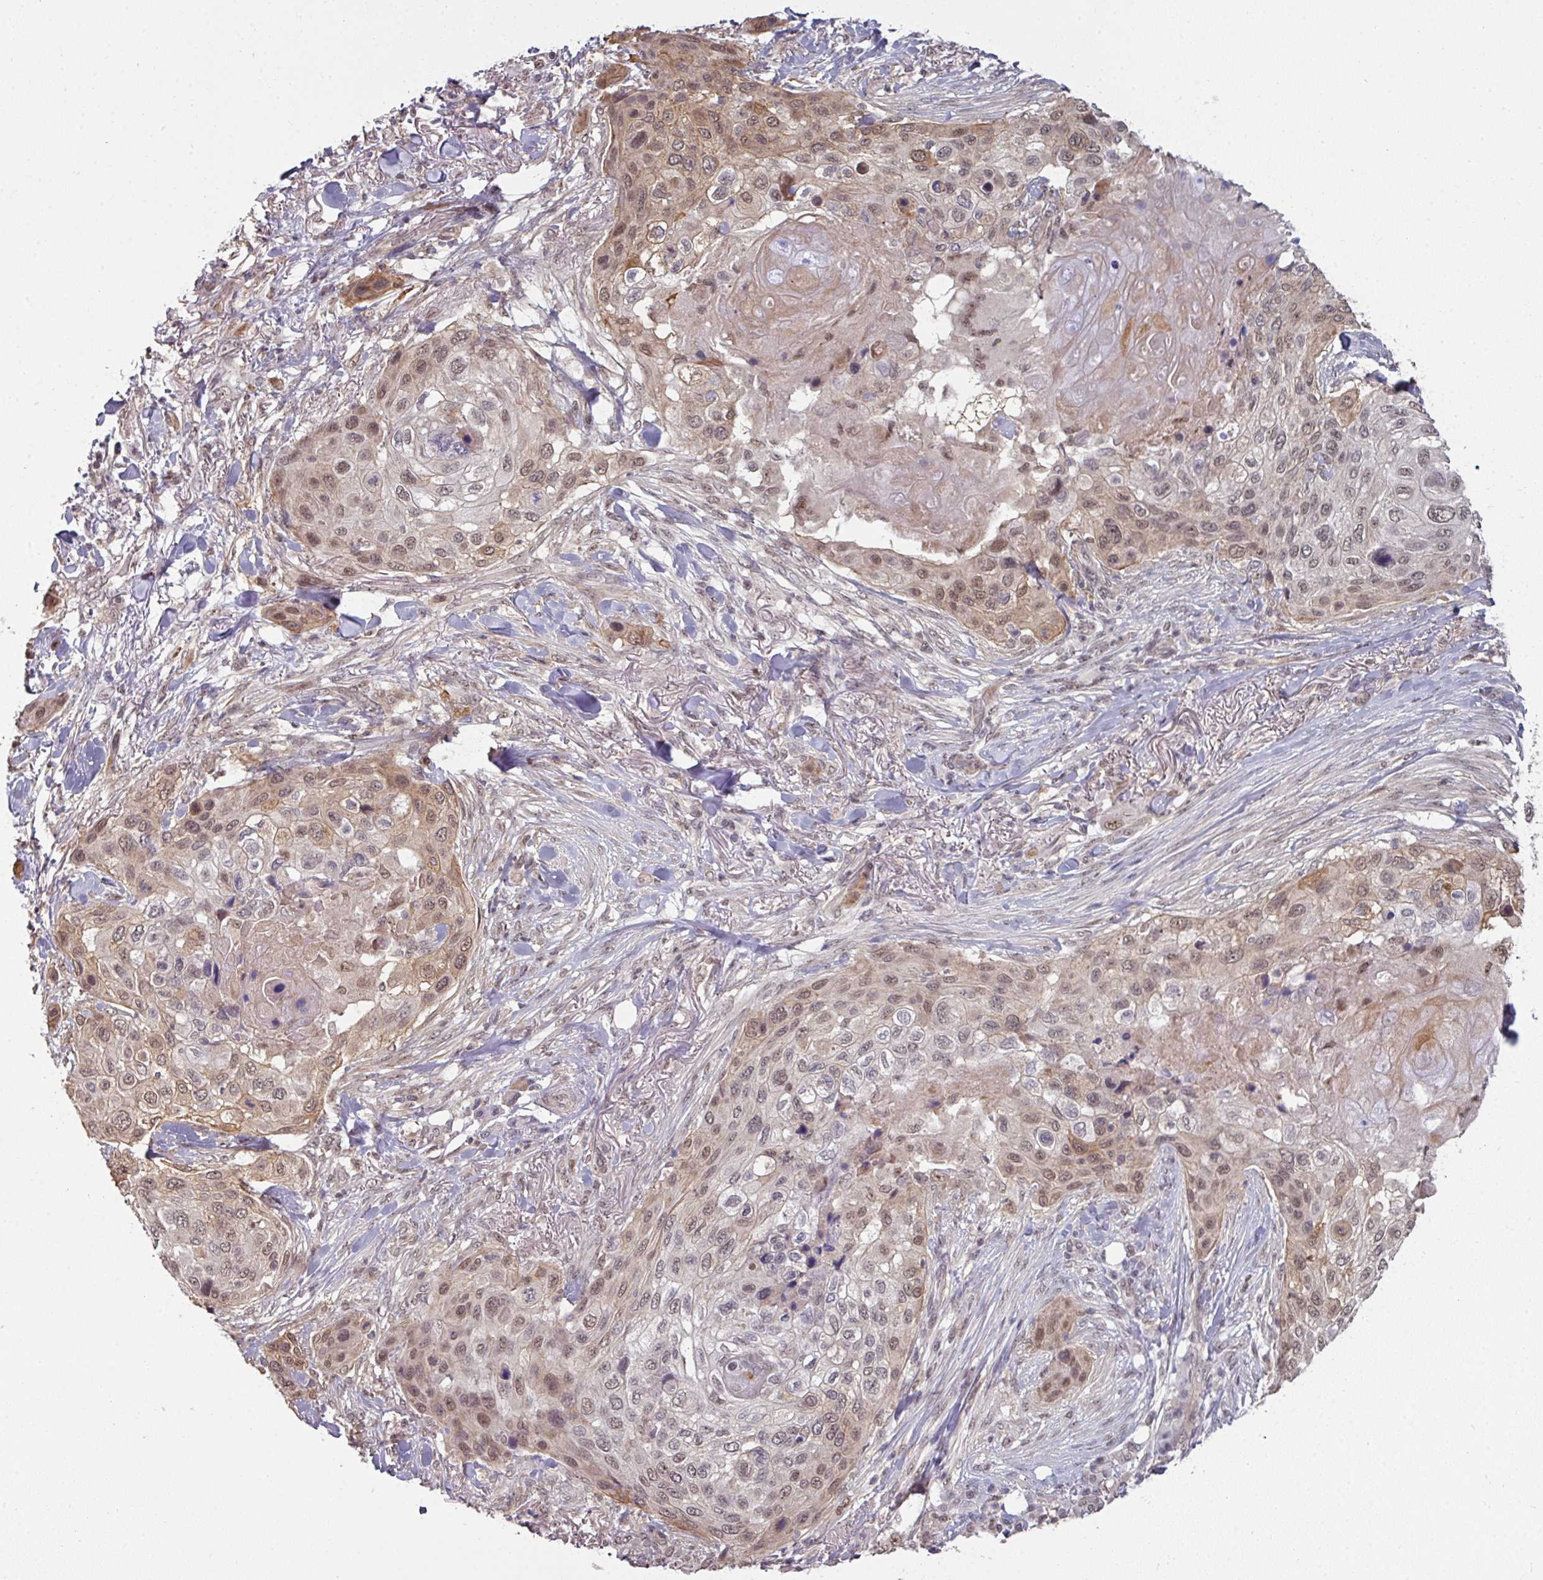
{"staining": {"intensity": "moderate", "quantity": ">75%", "location": "nuclear"}, "tissue": "skin cancer", "cell_type": "Tumor cells", "image_type": "cancer", "snomed": [{"axis": "morphology", "description": "Squamous cell carcinoma, NOS"}, {"axis": "topography", "description": "Skin"}], "caption": "High-magnification brightfield microscopy of squamous cell carcinoma (skin) stained with DAB (brown) and counterstained with hematoxylin (blue). tumor cells exhibit moderate nuclear staining is present in approximately>75% of cells.", "gene": "GTF2H3", "patient": {"sex": "female", "age": 87}}